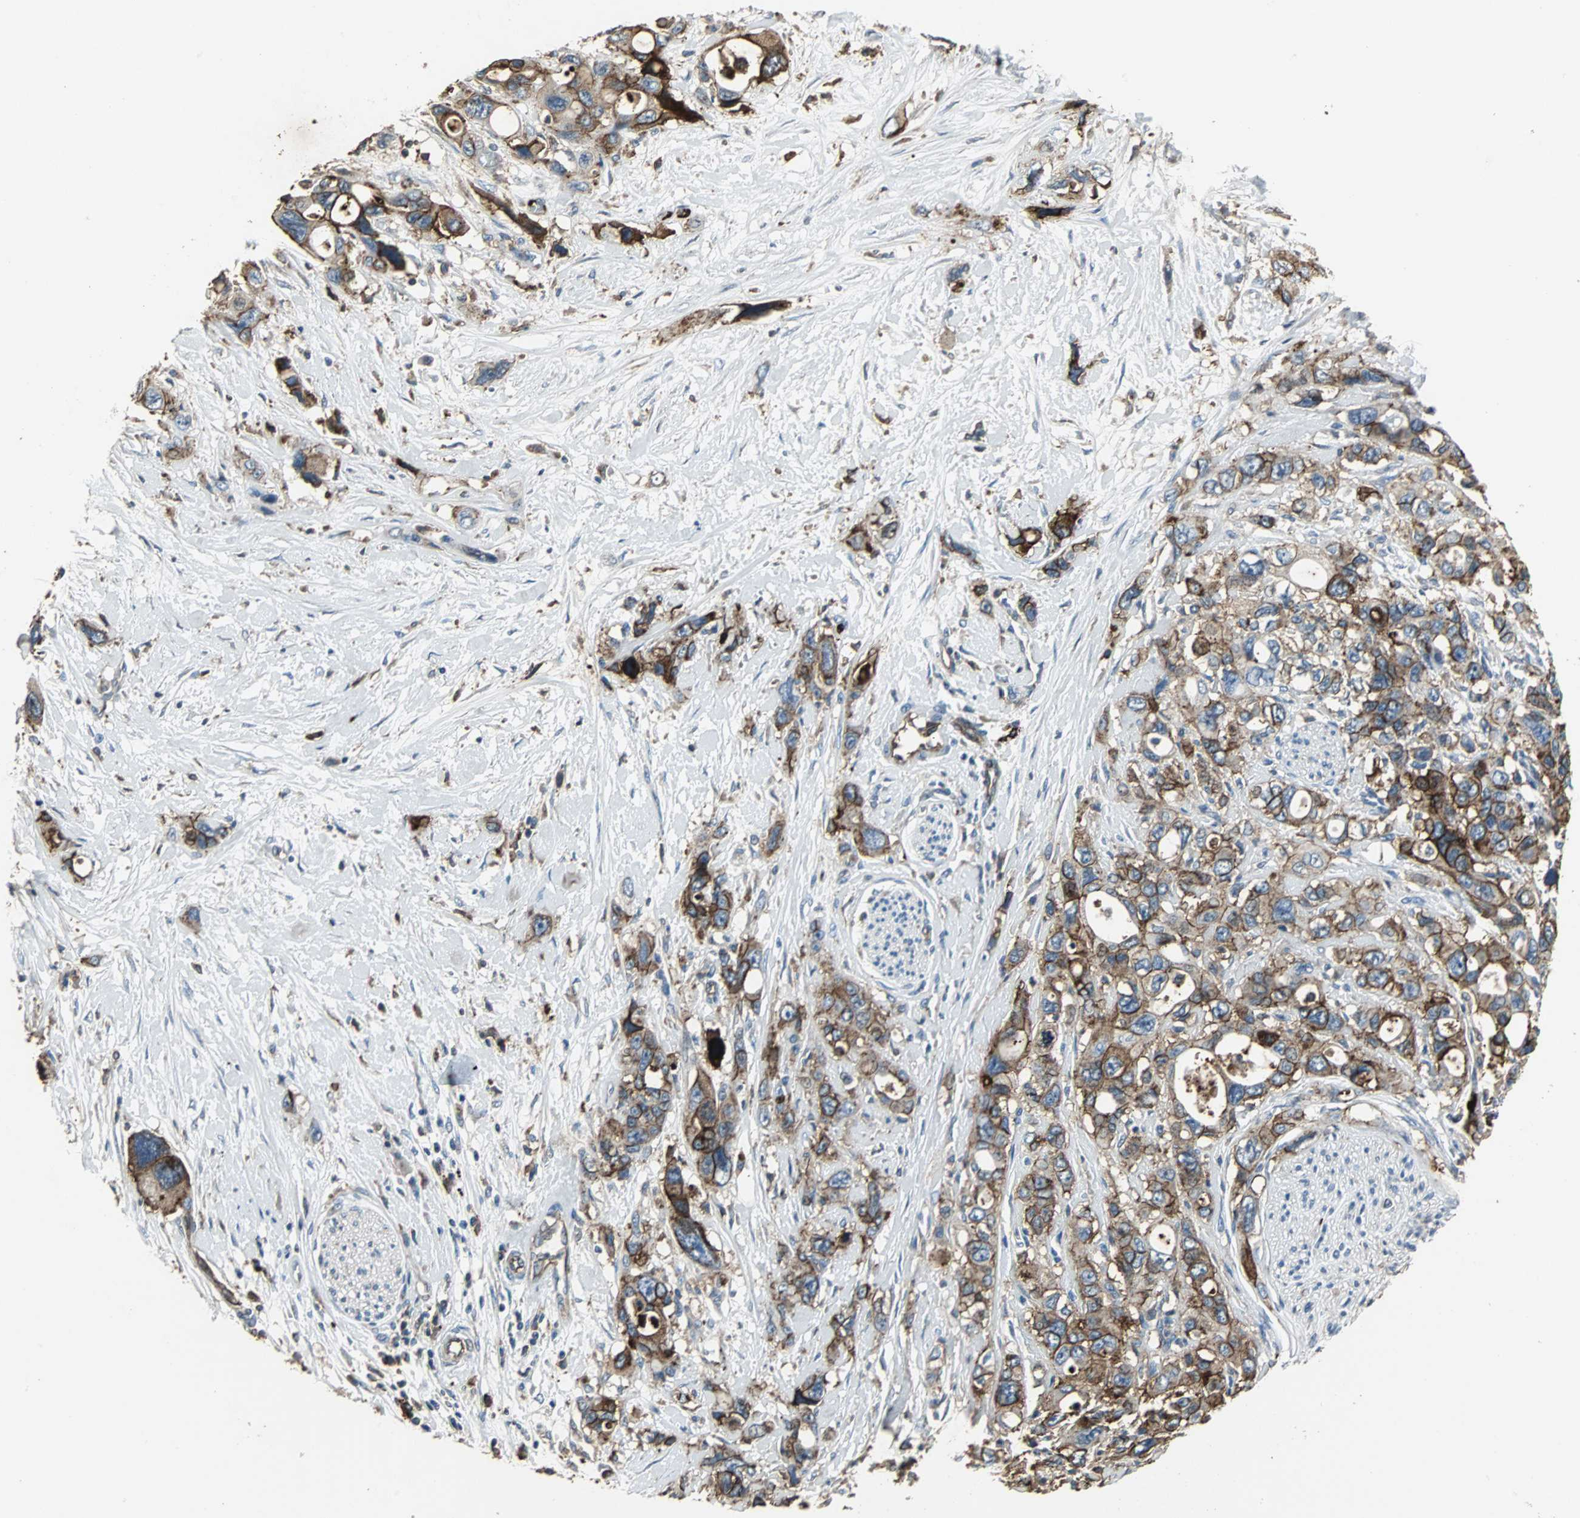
{"staining": {"intensity": "moderate", "quantity": ">75%", "location": "cytoplasmic/membranous"}, "tissue": "pancreatic cancer", "cell_type": "Tumor cells", "image_type": "cancer", "snomed": [{"axis": "morphology", "description": "Adenocarcinoma, NOS"}, {"axis": "topography", "description": "Pancreas"}], "caption": "Immunohistochemistry (IHC) of adenocarcinoma (pancreatic) exhibits medium levels of moderate cytoplasmic/membranous expression in approximately >75% of tumor cells.", "gene": "F11R", "patient": {"sex": "male", "age": 46}}